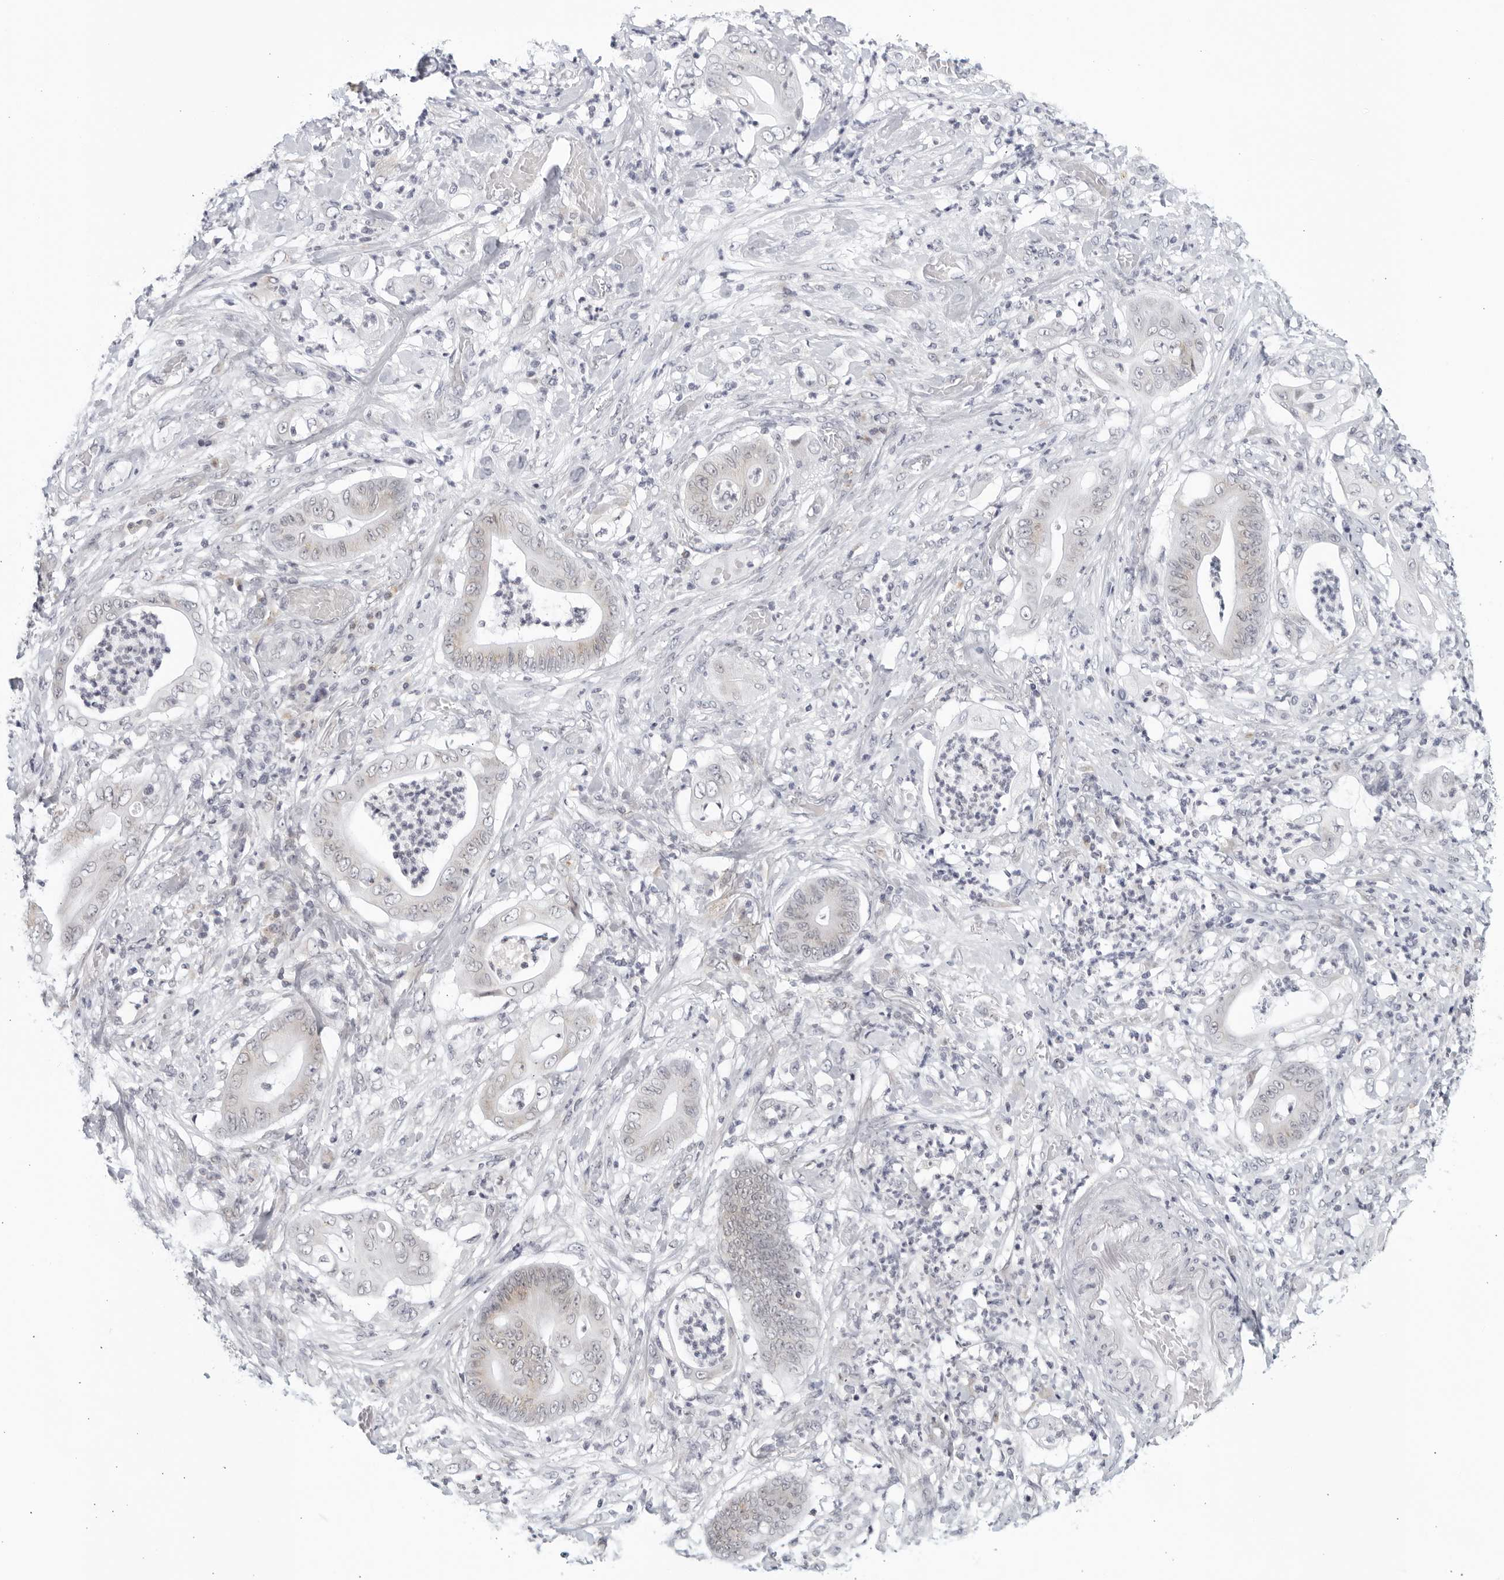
{"staining": {"intensity": "negative", "quantity": "none", "location": "none"}, "tissue": "stomach cancer", "cell_type": "Tumor cells", "image_type": "cancer", "snomed": [{"axis": "morphology", "description": "Adenocarcinoma, NOS"}, {"axis": "topography", "description": "Stomach"}], "caption": "Immunohistochemistry of human adenocarcinoma (stomach) shows no staining in tumor cells. The staining is performed using DAB brown chromogen with nuclei counter-stained in using hematoxylin.", "gene": "WDTC1", "patient": {"sex": "female", "age": 73}}